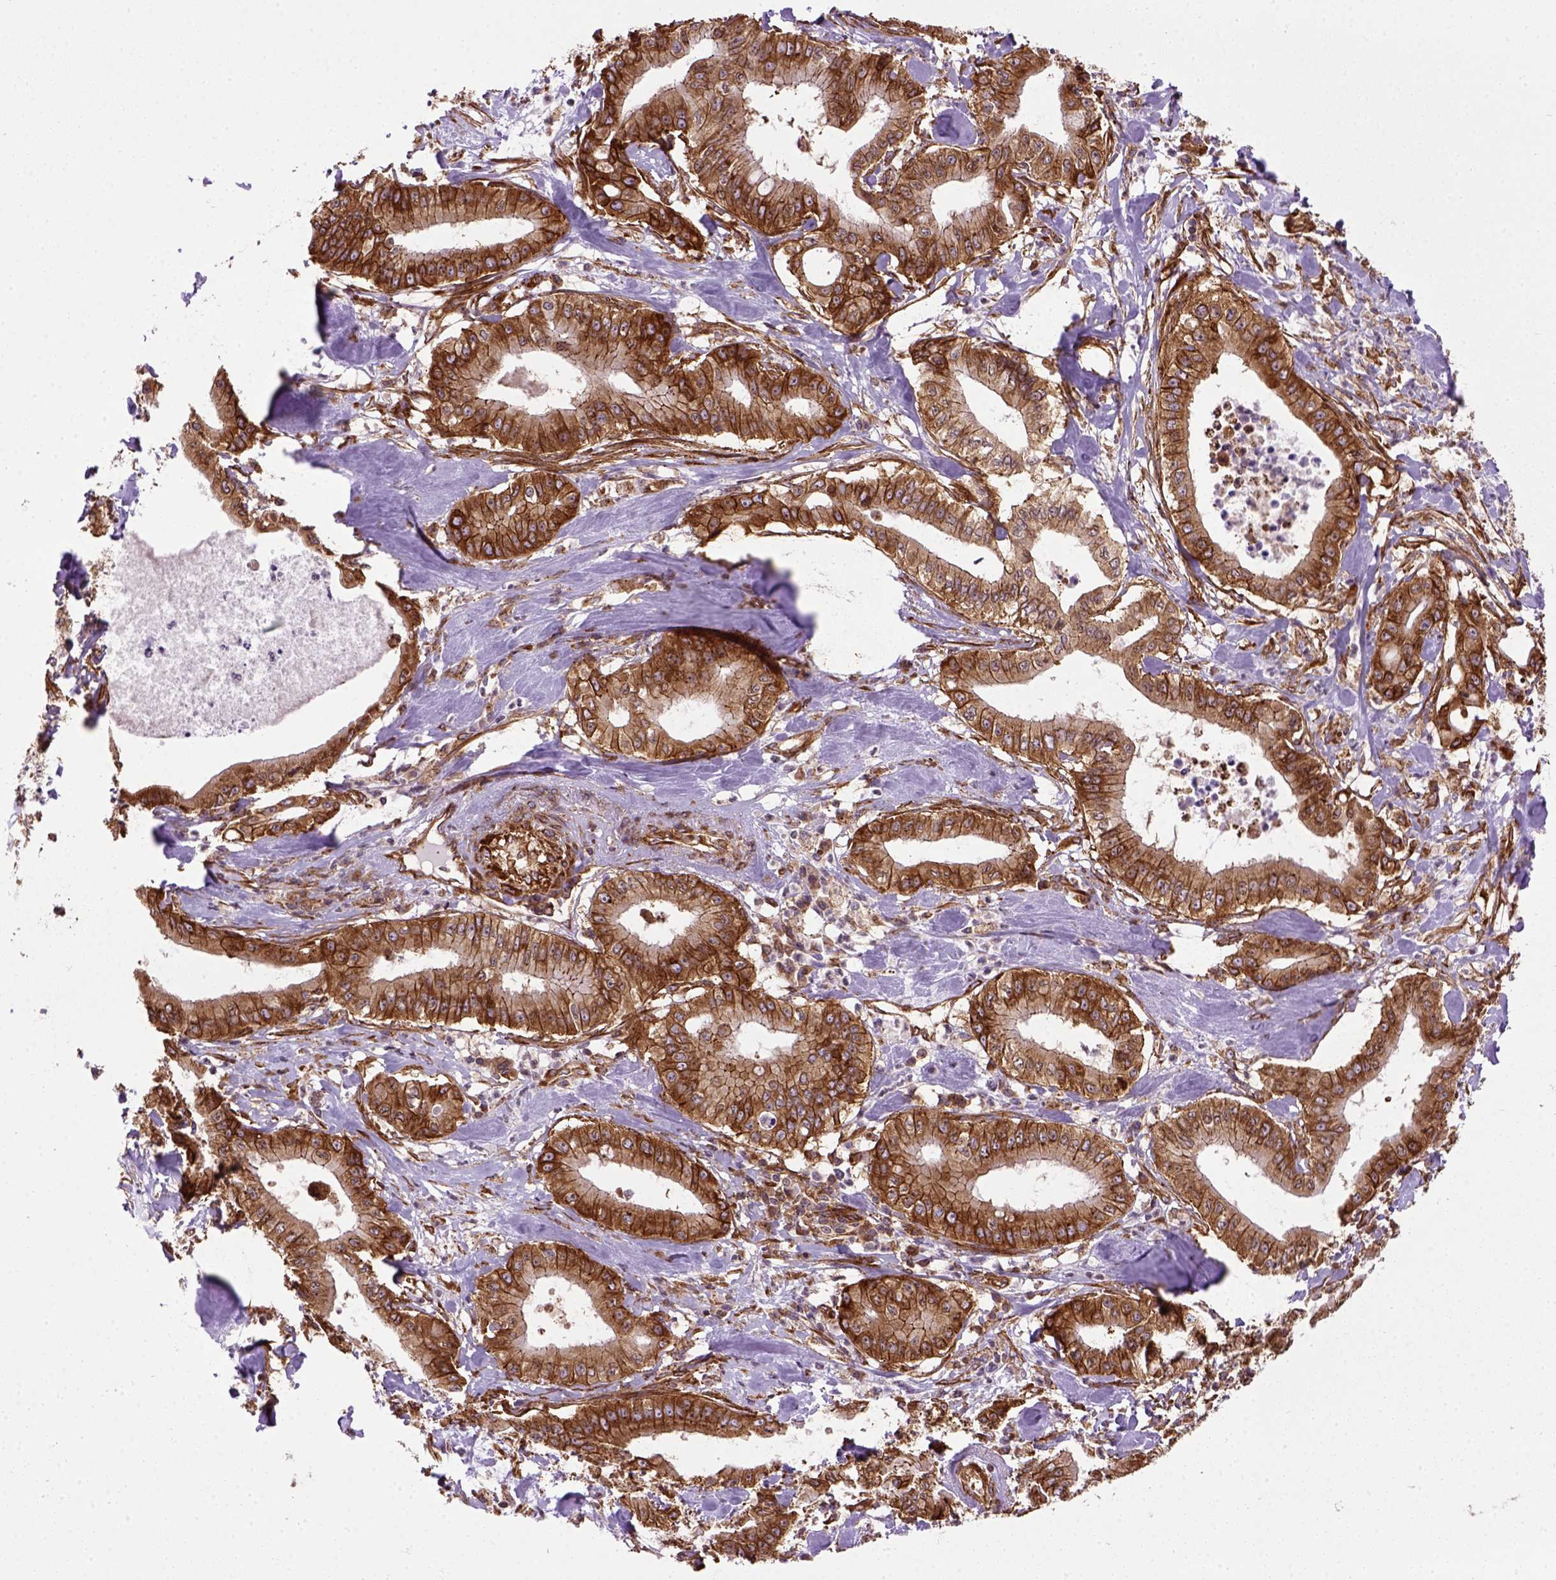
{"staining": {"intensity": "strong", "quantity": ">75%", "location": "cytoplasmic/membranous"}, "tissue": "pancreatic cancer", "cell_type": "Tumor cells", "image_type": "cancer", "snomed": [{"axis": "morphology", "description": "Adenocarcinoma, NOS"}, {"axis": "topography", "description": "Pancreas"}], "caption": "Strong cytoplasmic/membranous expression is appreciated in approximately >75% of tumor cells in adenocarcinoma (pancreatic). (Brightfield microscopy of DAB IHC at high magnification).", "gene": "CAPRIN1", "patient": {"sex": "male", "age": 71}}